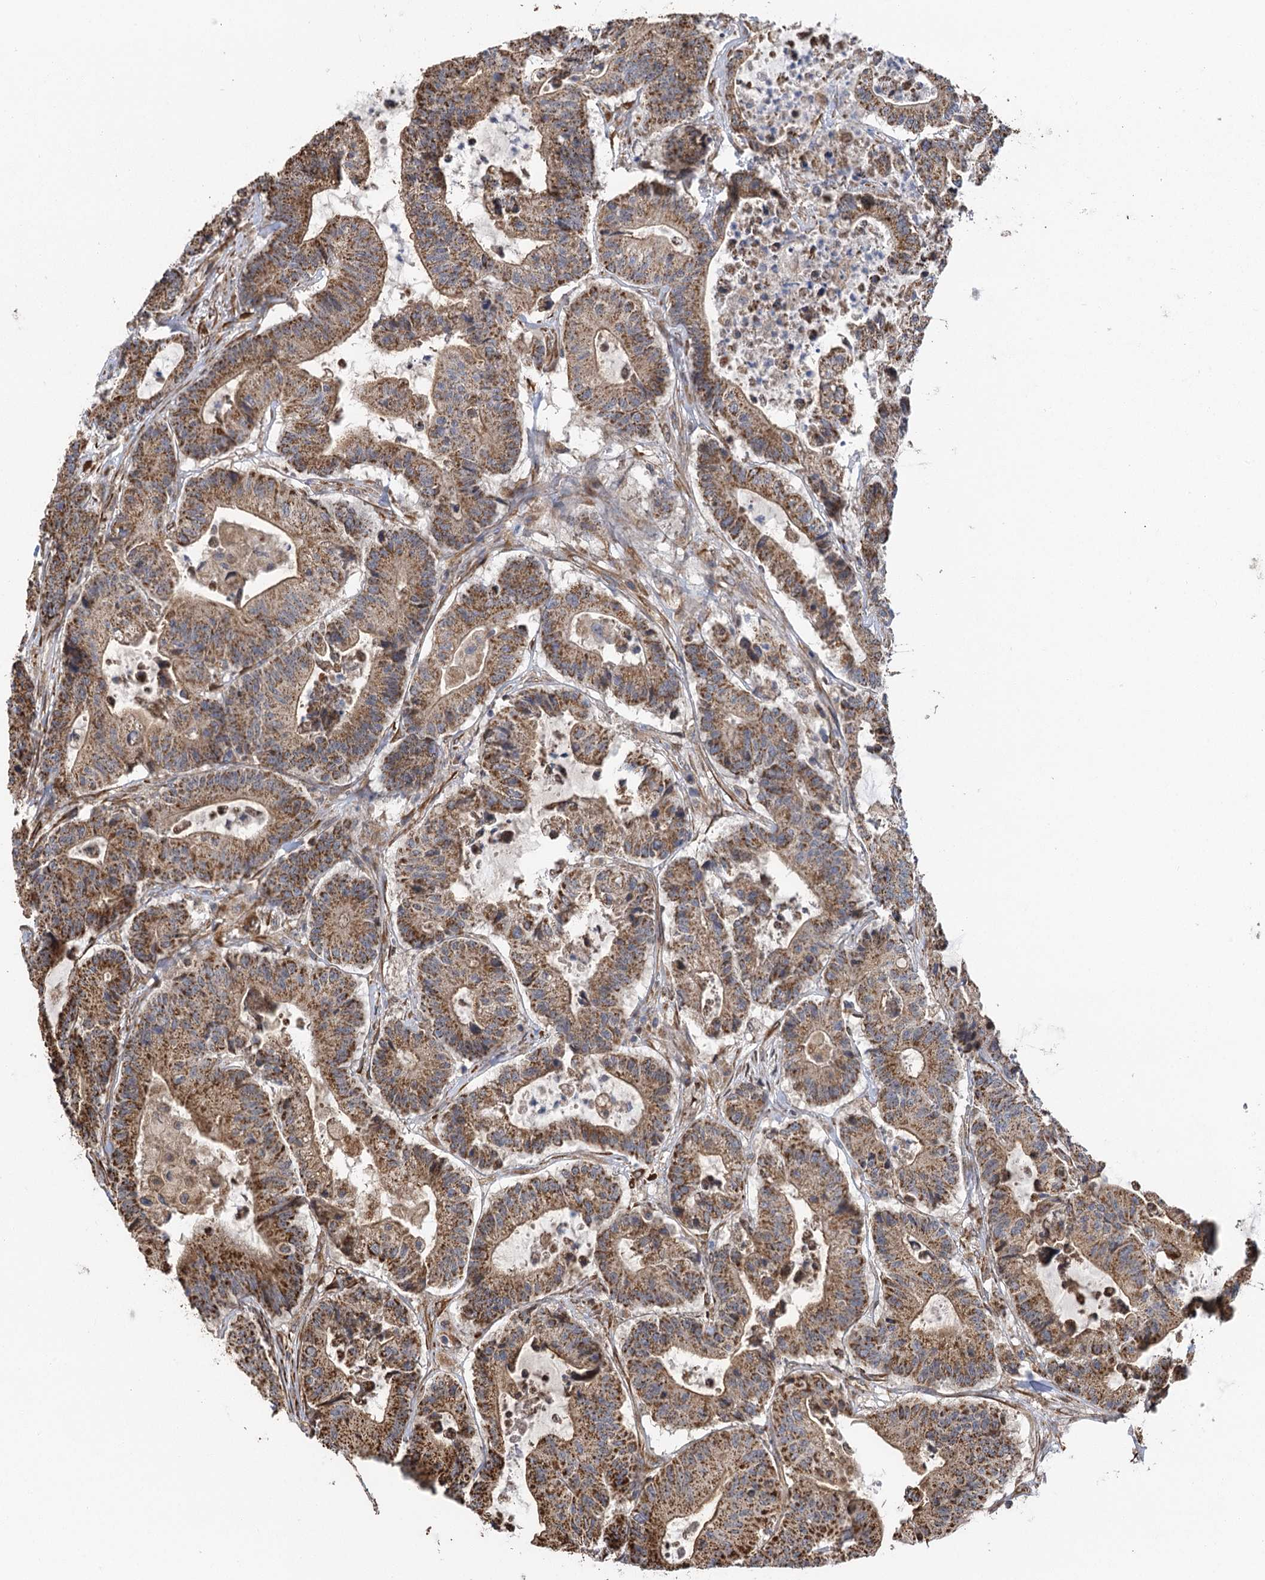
{"staining": {"intensity": "moderate", "quantity": ">75%", "location": "cytoplasmic/membranous"}, "tissue": "colorectal cancer", "cell_type": "Tumor cells", "image_type": "cancer", "snomed": [{"axis": "morphology", "description": "Adenocarcinoma, NOS"}, {"axis": "topography", "description": "Colon"}], "caption": "Protein expression analysis of human colorectal cancer reveals moderate cytoplasmic/membranous staining in approximately >75% of tumor cells. (brown staining indicates protein expression, while blue staining denotes nuclei).", "gene": "IL11RA", "patient": {"sex": "female", "age": 84}}